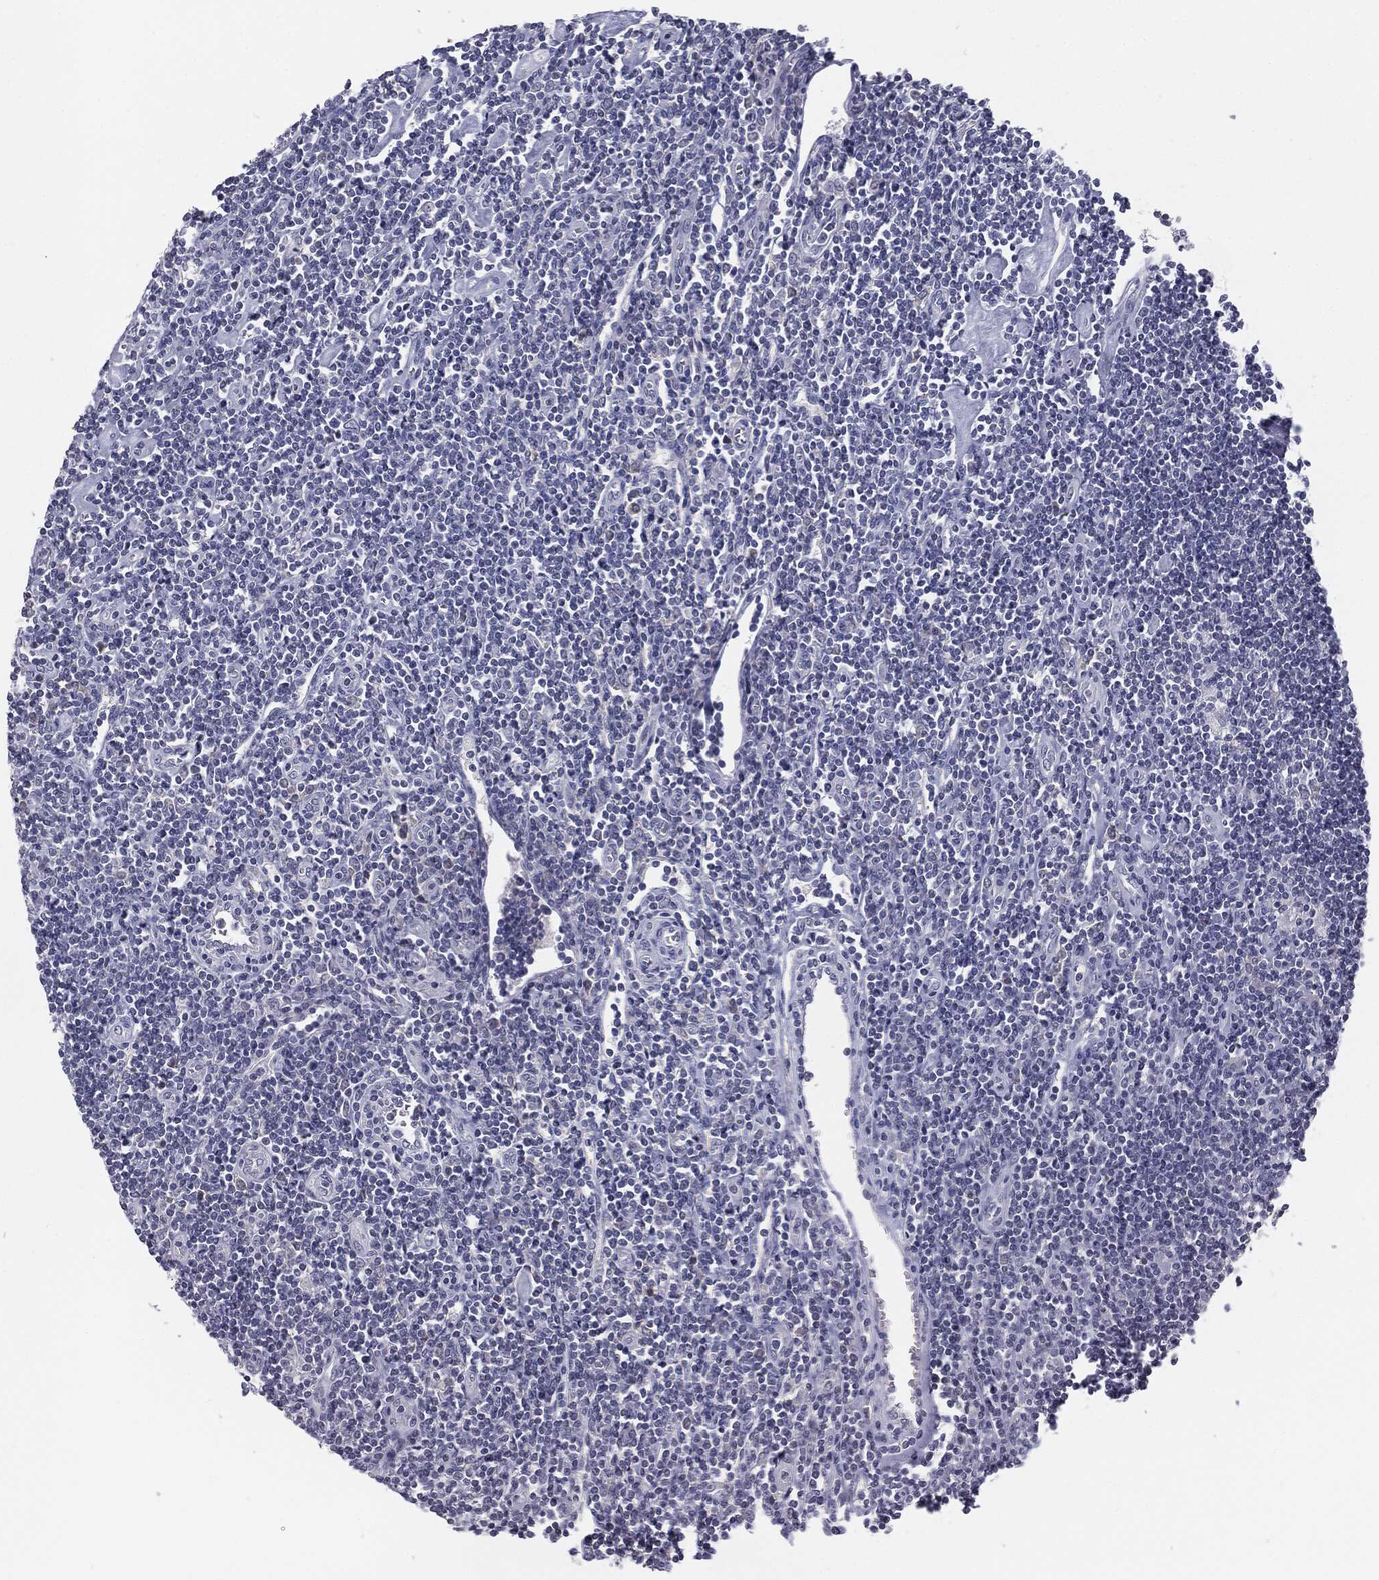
{"staining": {"intensity": "negative", "quantity": "none", "location": "none"}, "tissue": "lymphoma", "cell_type": "Tumor cells", "image_type": "cancer", "snomed": [{"axis": "morphology", "description": "Hodgkin's disease, NOS"}, {"axis": "topography", "description": "Lymph node"}], "caption": "Immunohistochemistry (IHC) histopathology image of neoplastic tissue: lymphoma stained with DAB (3,3'-diaminobenzidine) shows no significant protein expression in tumor cells.", "gene": "MUC1", "patient": {"sex": "male", "age": 40}}